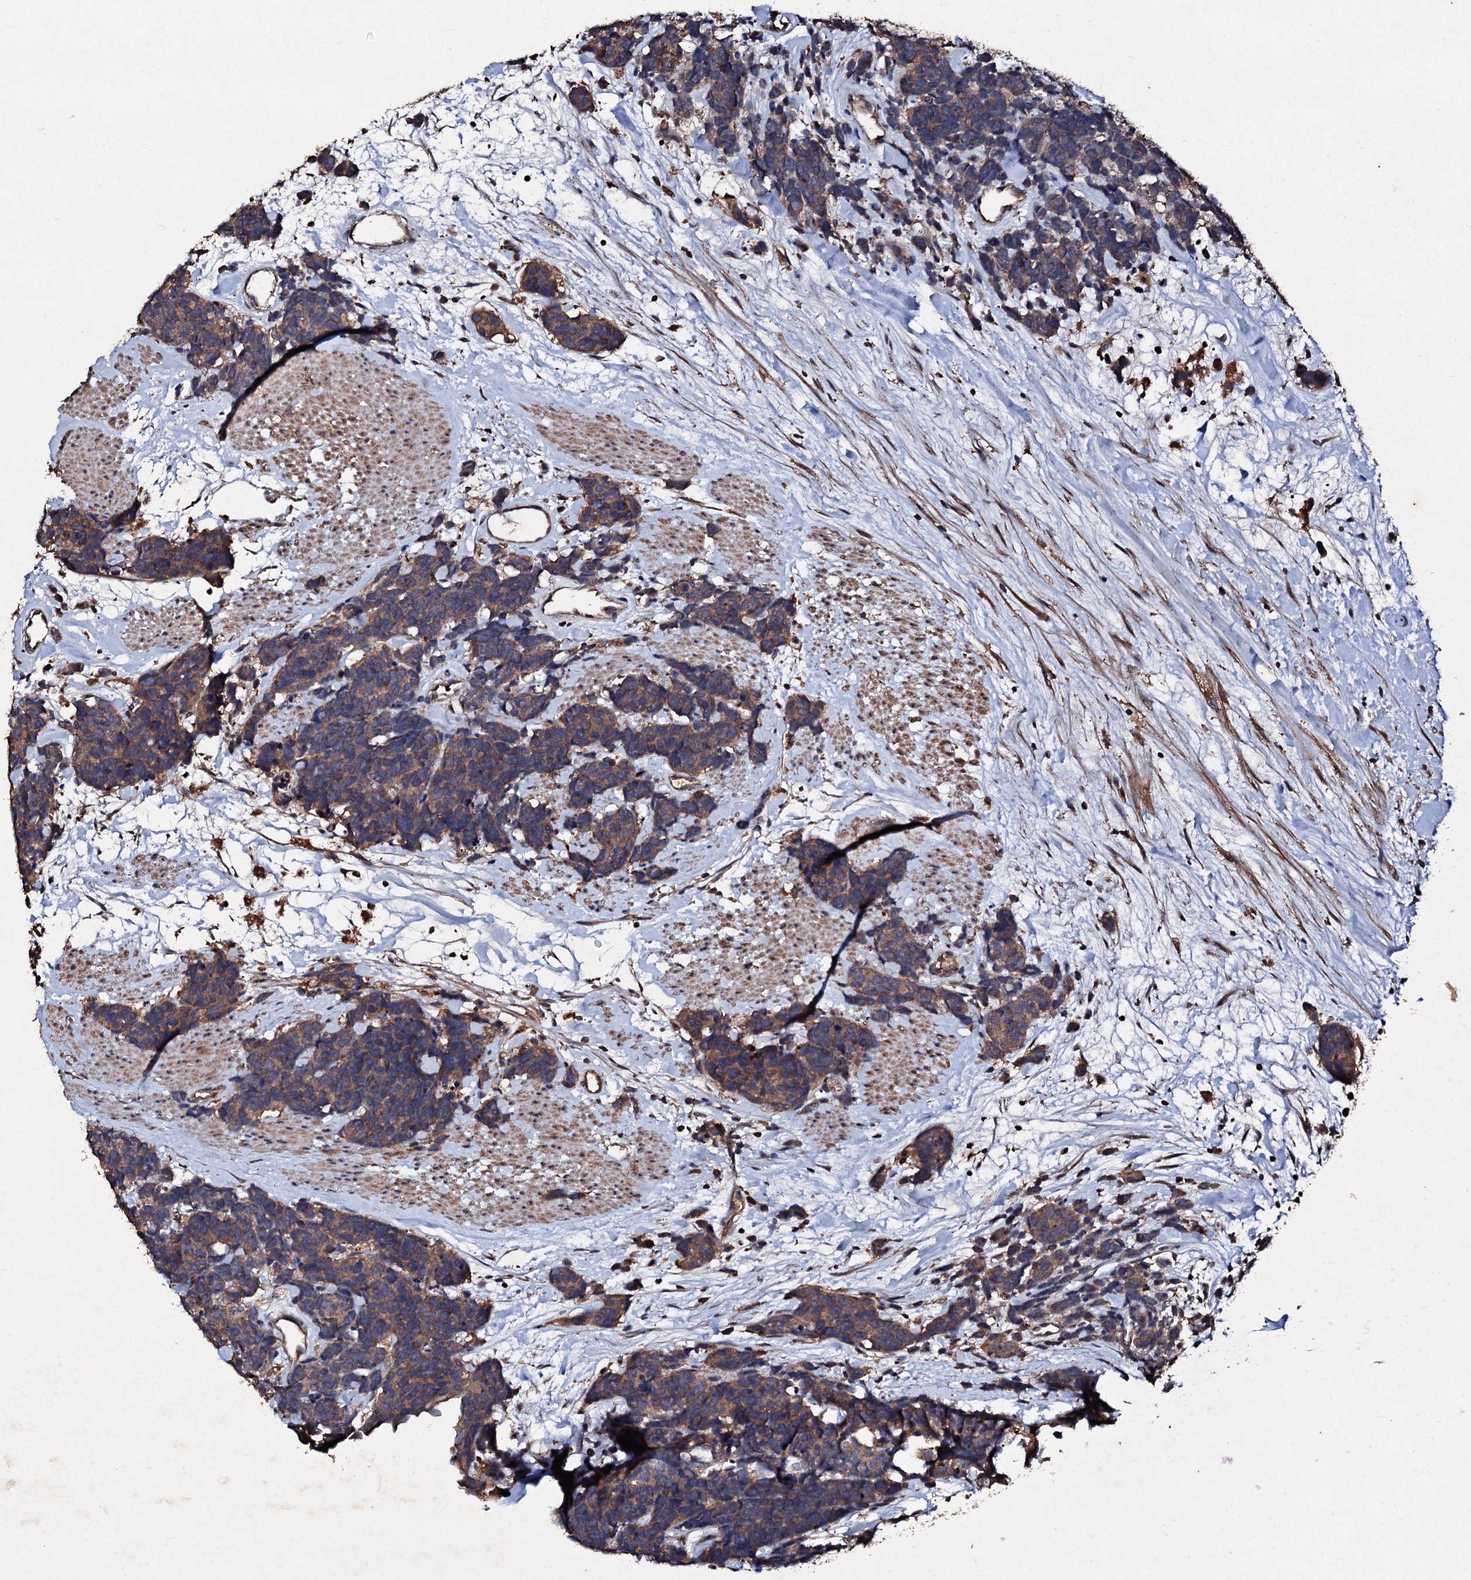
{"staining": {"intensity": "moderate", "quantity": ">75%", "location": "cytoplasmic/membranous"}, "tissue": "carcinoid", "cell_type": "Tumor cells", "image_type": "cancer", "snomed": [{"axis": "morphology", "description": "Carcinoma, NOS"}, {"axis": "morphology", "description": "Carcinoid, malignant, NOS"}, {"axis": "topography", "description": "Urinary bladder"}], "caption": "Immunohistochemistry image of carcinoma stained for a protein (brown), which demonstrates medium levels of moderate cytoplasmic/membranous staining in approximately >75% of tumor cells.", "gene": "KERA", "patient": {"sex": "male", "age": 57}}